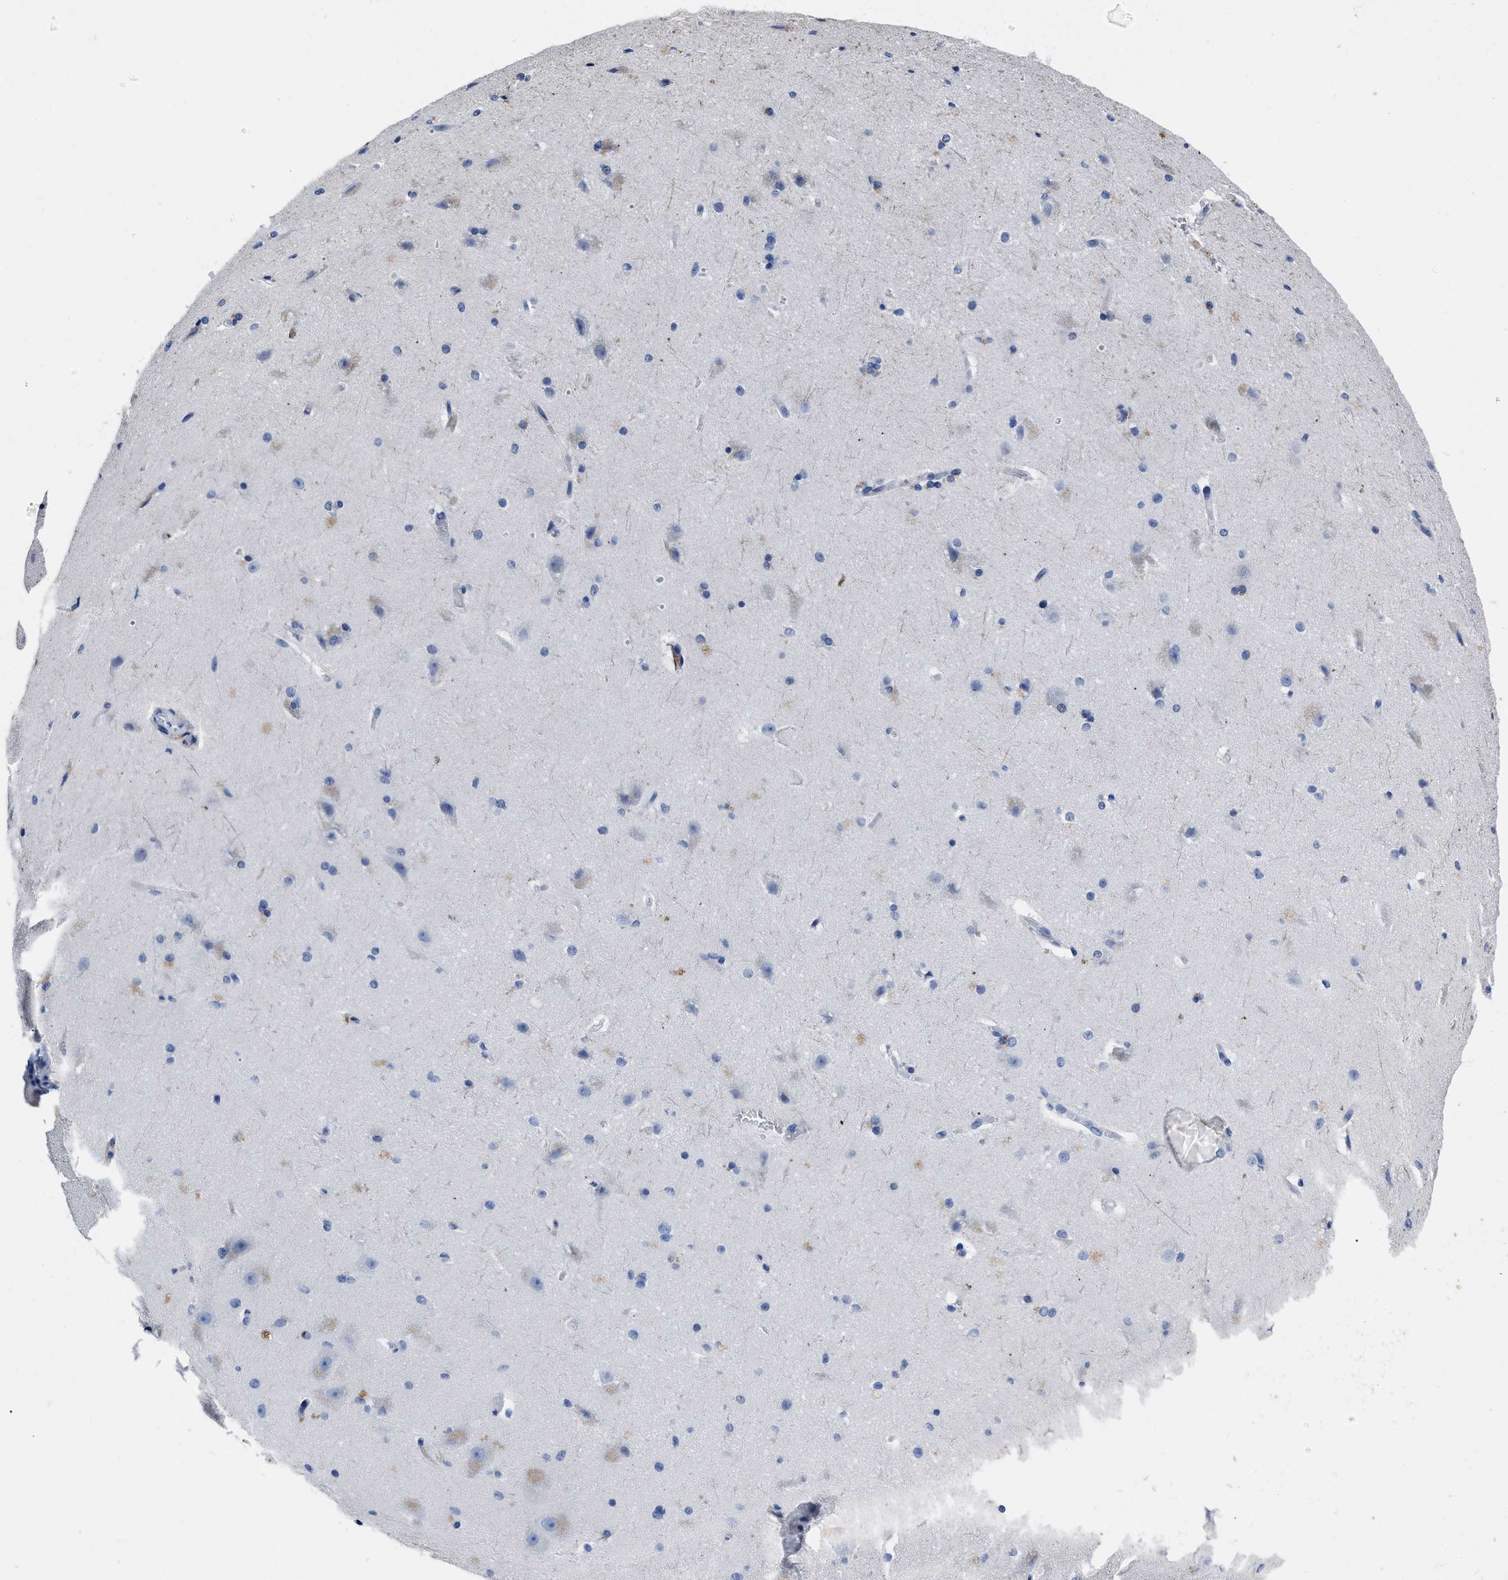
{"staining": {"intensity": "negative", "quantity": "none", "location": "none"}, "tissue": "cerebral cortex", "cell_type": "Endothelial cells", "image_type": "normal", "snomed": [{"axis": "morphology", "description": "Normal tissue, NOS"}, {"axis": "topography", "description": "Cerebral cortex"}, {"axis": "topography", "description": "Hippocampus"}], "caption": "DAB (3,3'-diaminobenzidine) immunohistochemical staining of benign human cerebral cortex shows no significant expression in endothelial cells. (DAB (3,3'-diaminobenzidine) immunohistochemistry (IHC) visualized using brightfield microscopy, high magnification).", "gene": "OR10G3", "patient": {"sex": "female", "age": 19}}